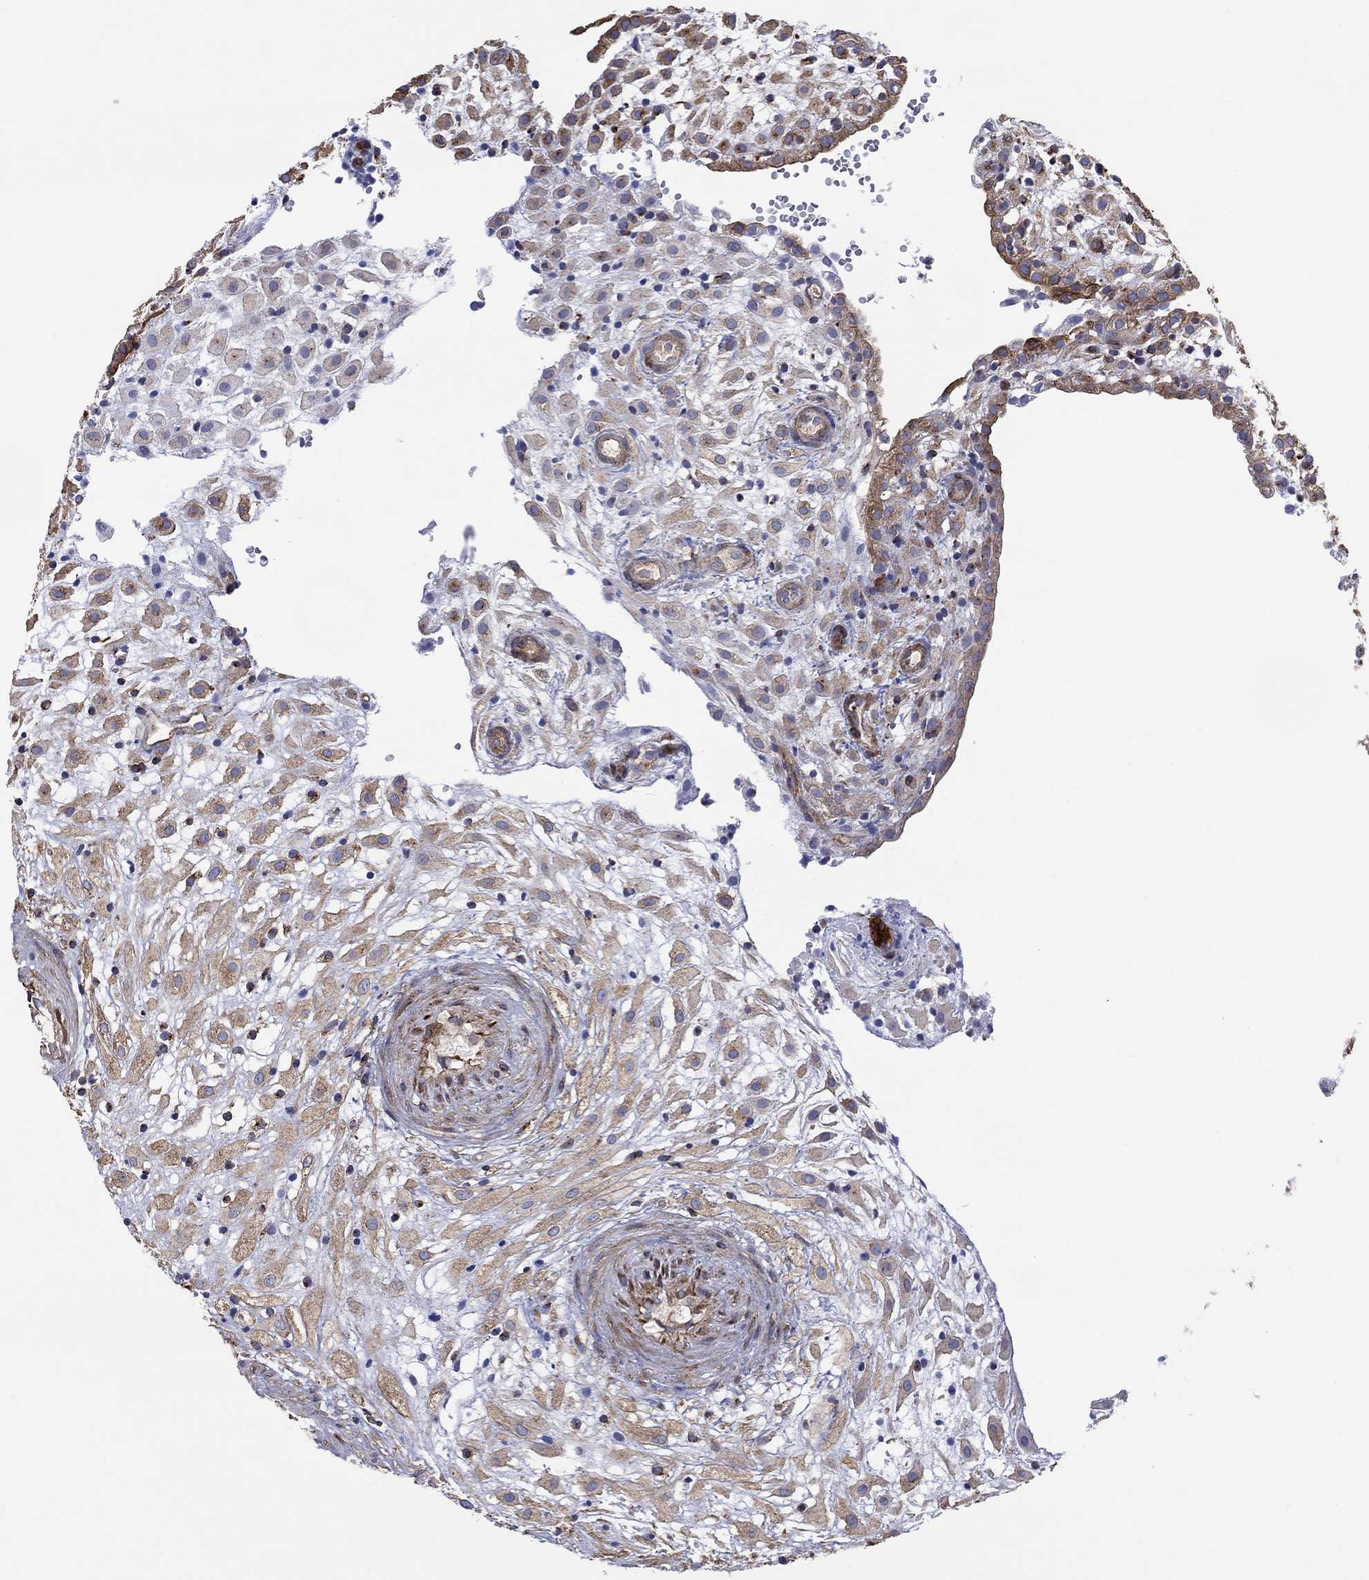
{"staining": {"intensity": "weak", "quantity": ">75%", "location": "cytoplasmic/membranous"}, "tissue": "placenta", "cell_type": "Decidual cells", "image_type": "normal", "snomed": [{"axis": "morphology", "description": "Normal tissue, NOS"}, {"axis": "topography", "description": "Placenta"}], "caption": "Immunohistochemical staining of unremarkable placenta demonstrates low levels of weak cytoplasmic/membranous expression in approximately >75% of decidual cells.", "gene": "TPRN", "patient": {"sex": "female", "age": 24}}